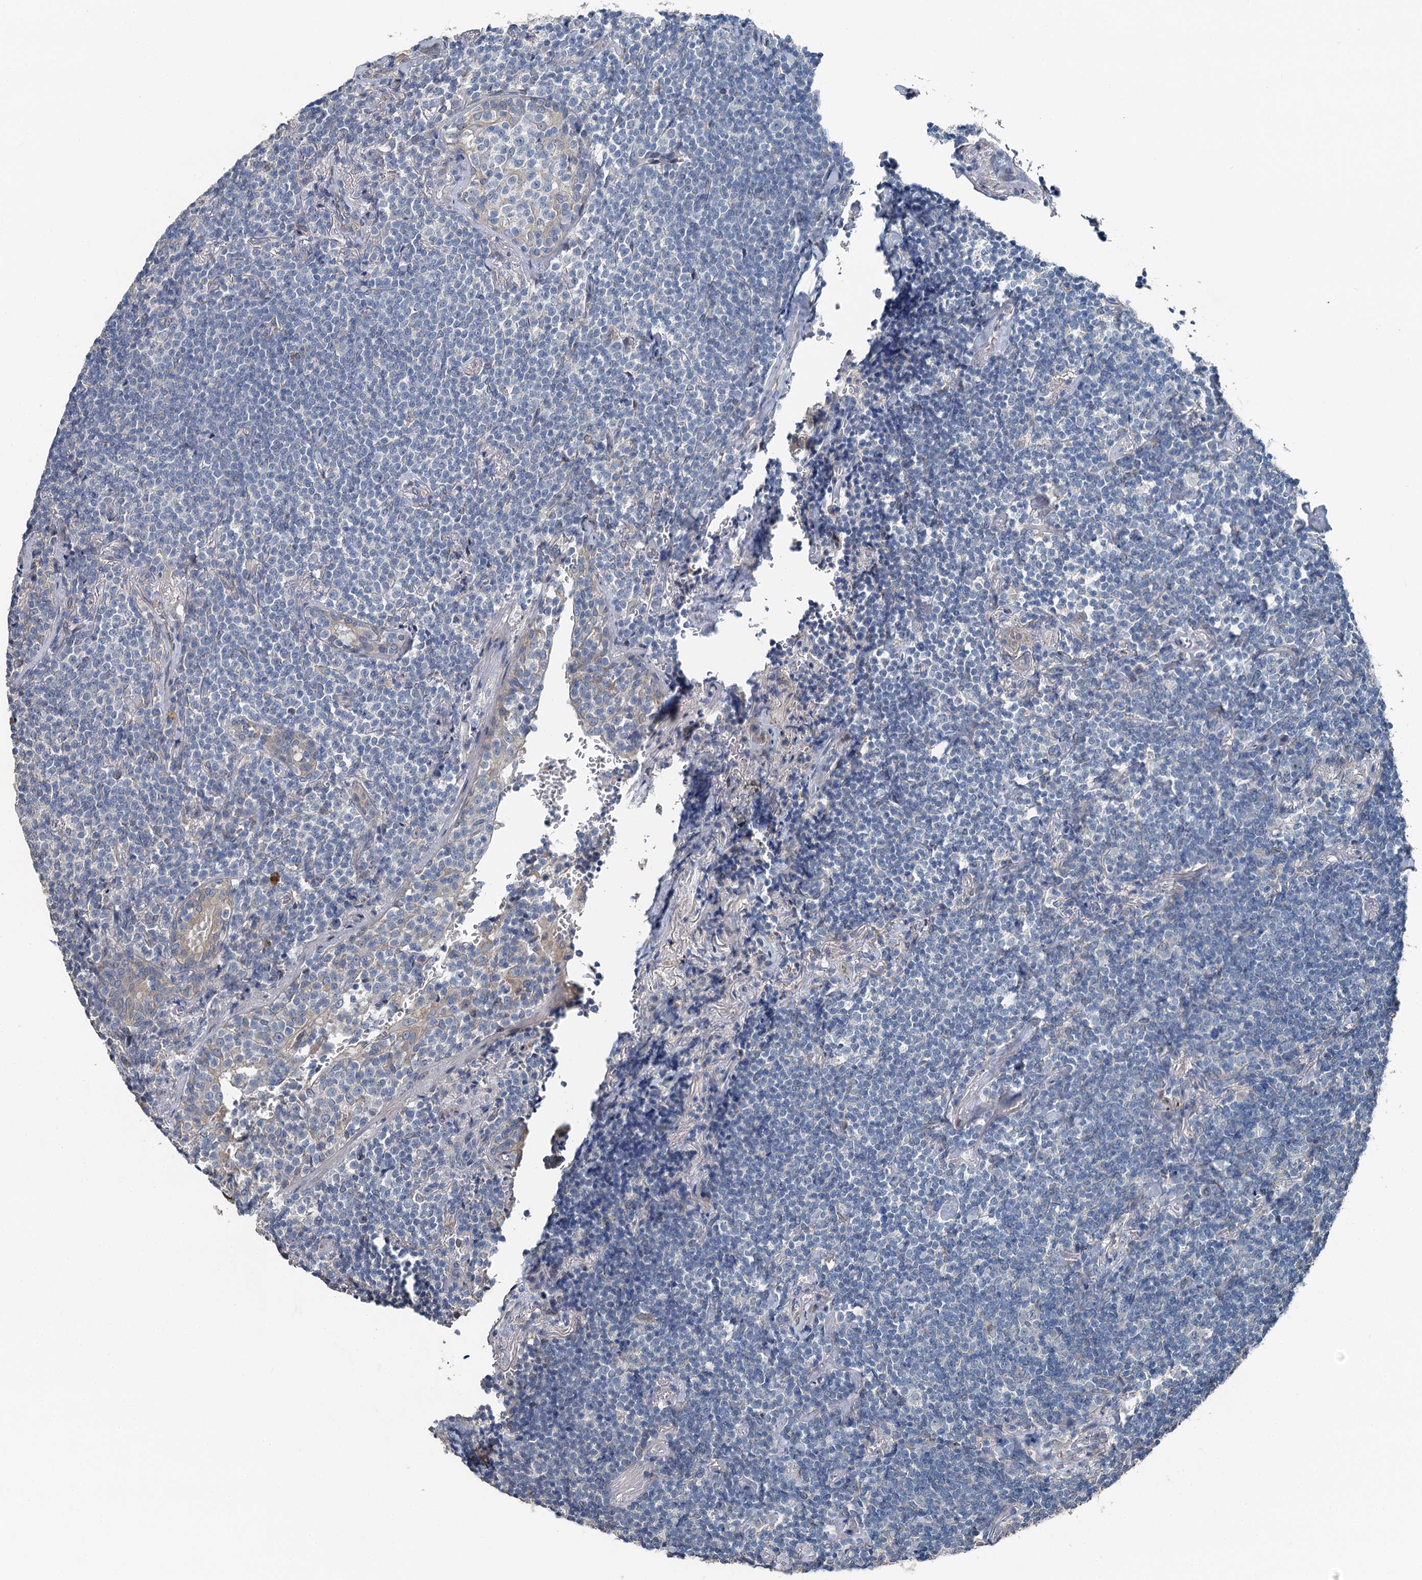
{"staining": {"intensity": "negative", "quantity": "none", "location": "none"}, "tissue": "lymphoma", "cell_type": "Tumor cells", "image_type": "cancer", "snomed": [{"axis": "morphology", "description": "Malignant lymphoma, non-Hodgkin's type, Low grade"}, {"axis": "topography", "description": "Lung"}], "caption": "The immunohistochemistry (IHC) image has no significant expression in tumor cells of malignant lymphoma, non-Hodgkin's type (low-grade) tissue.", "gene": "C6orf120", "patient": {"sex": "female", "age": 71}}